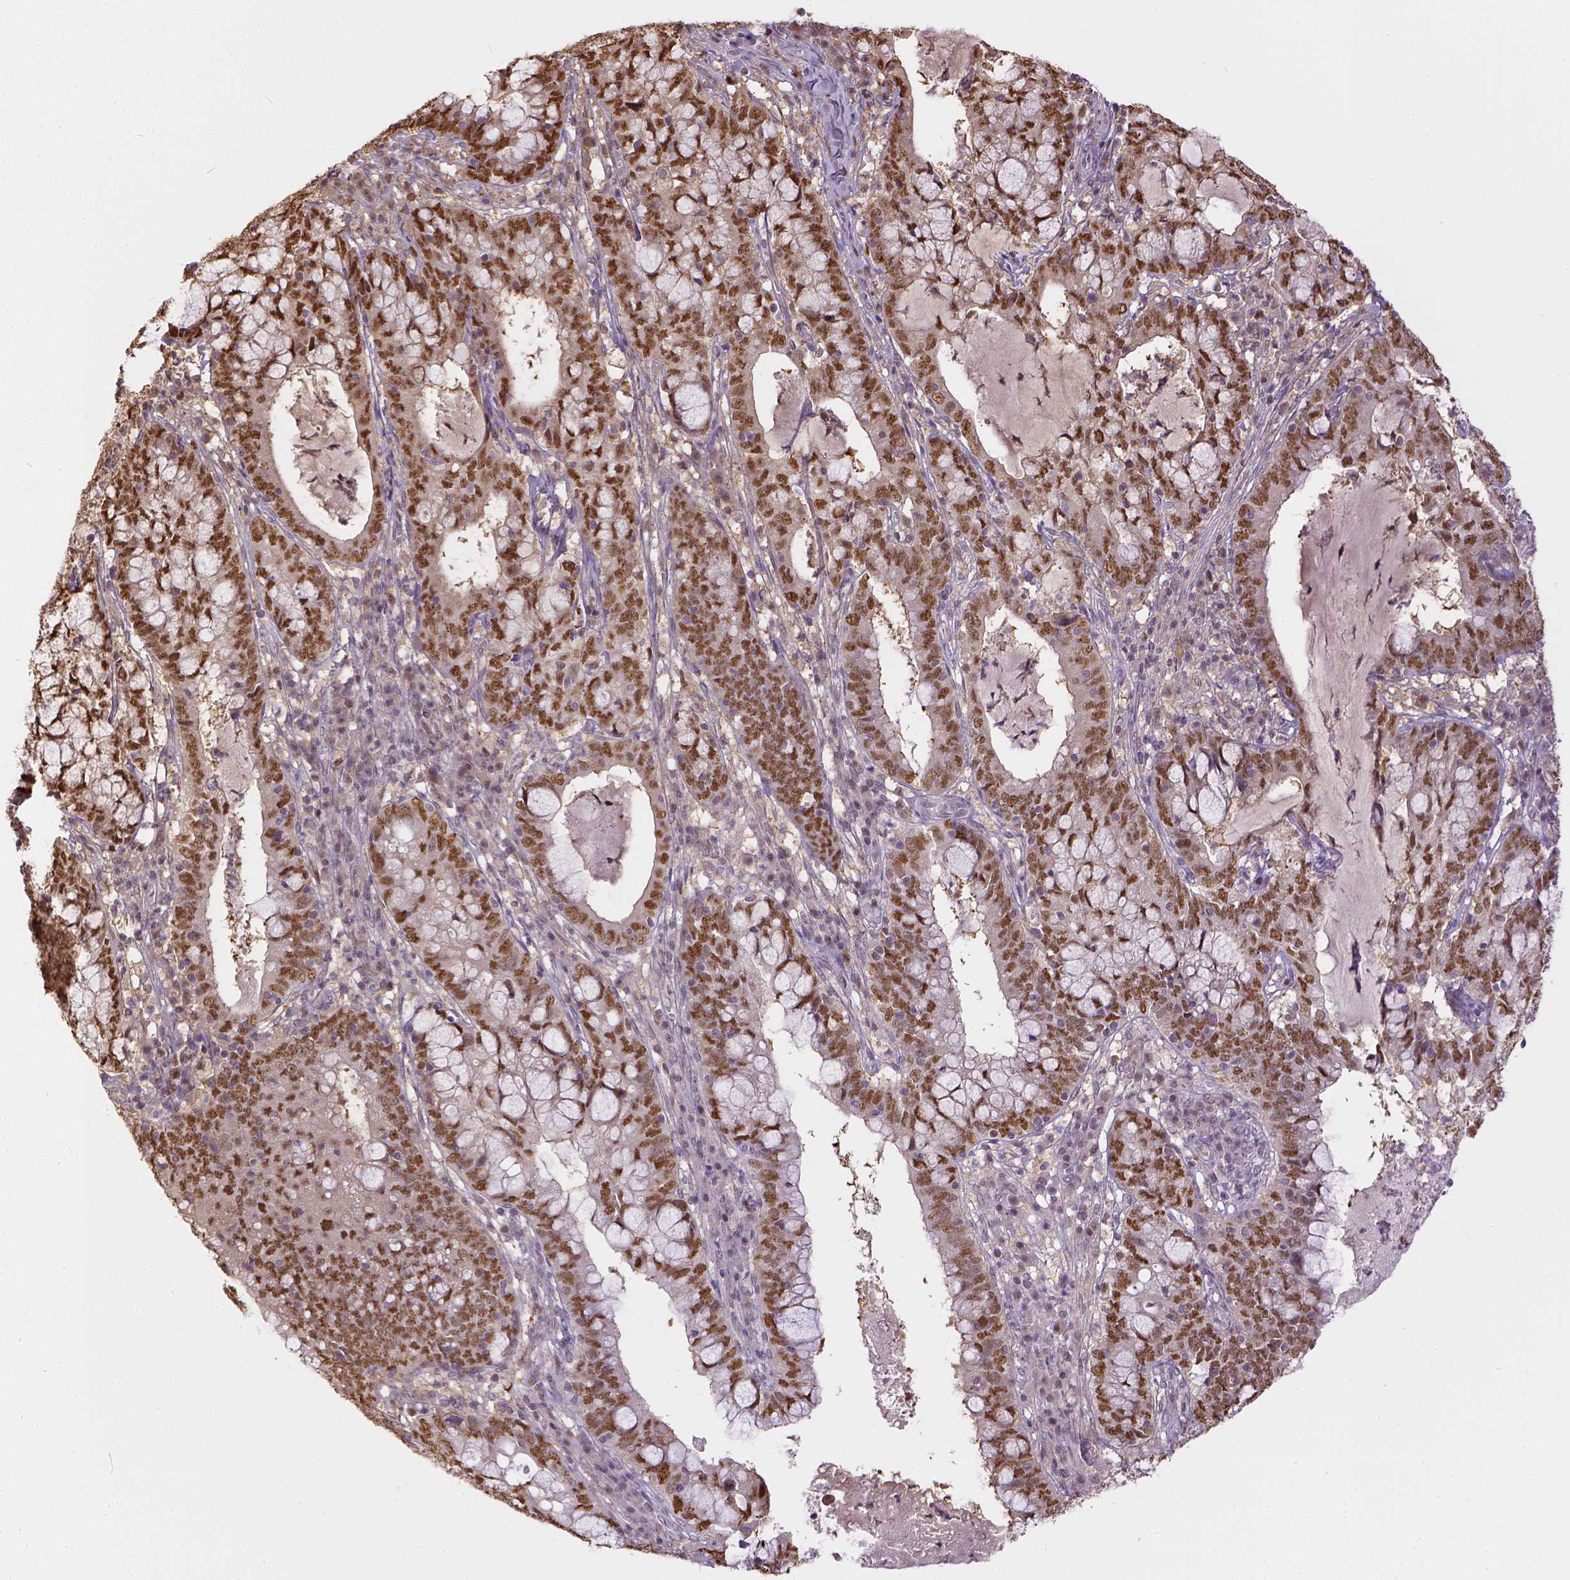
{"staining": {"intensity": "moderate", "quantity": ">75%", "location": "nuclear"}, "tissue": "cervical cancer", "cell_type": "Tumor cells", "image_type": "cancer", "snomed": [{"axis": "morphology", "description": "Adenocarcinoma, NOS"}, {"axis": "topography", "description": "Cervix"}], "caption": "This histopathology image reveals immunohistochemistry staining of human cervical cancer (adenocarcinoma), with medium moderate nuclear staining in about >75% of tumor cells.", "gene": "ERCC1", "patient": {"sex": "female", "age": 40}}